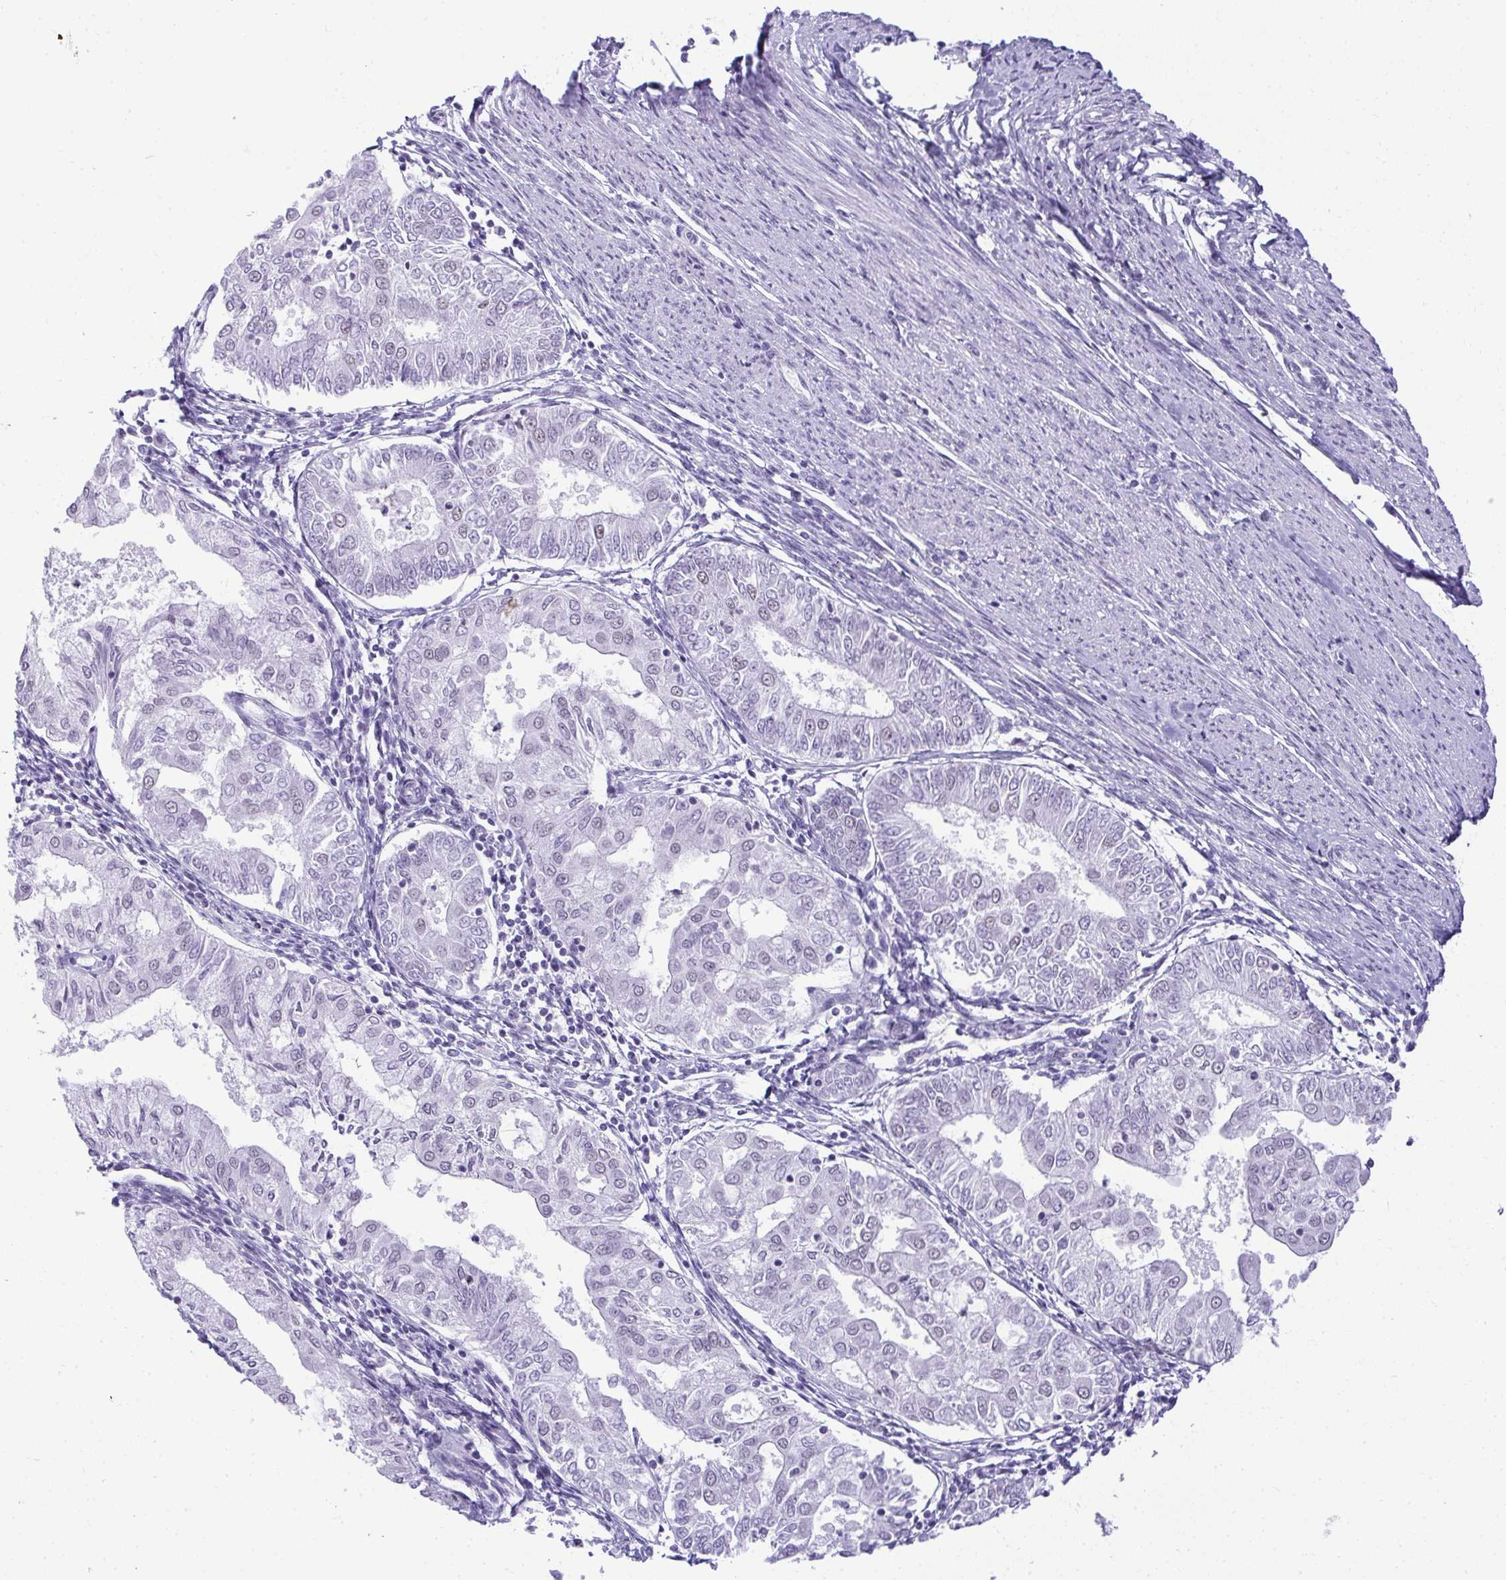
{"staining": {"intensity": "negative", "quantity": "none", "location": "none"}, "tissue": "endometrial cancer", "cell_type": "Tumor cells", "image_type": "cancer", "snomed": [{"axis": "morphology", "description": "Adenocarcinoma, NOS"}, {"axis": "topography", "description": "Endometrium"}], "caption": "An IHC photomicrograph of endometrial adenocarcinoma is shown. There is no staining in tumor cells of endometrial adenocarcinoma.", "gene": "PLA2G1B", "patient": {"sex": "female", "age": 68}}